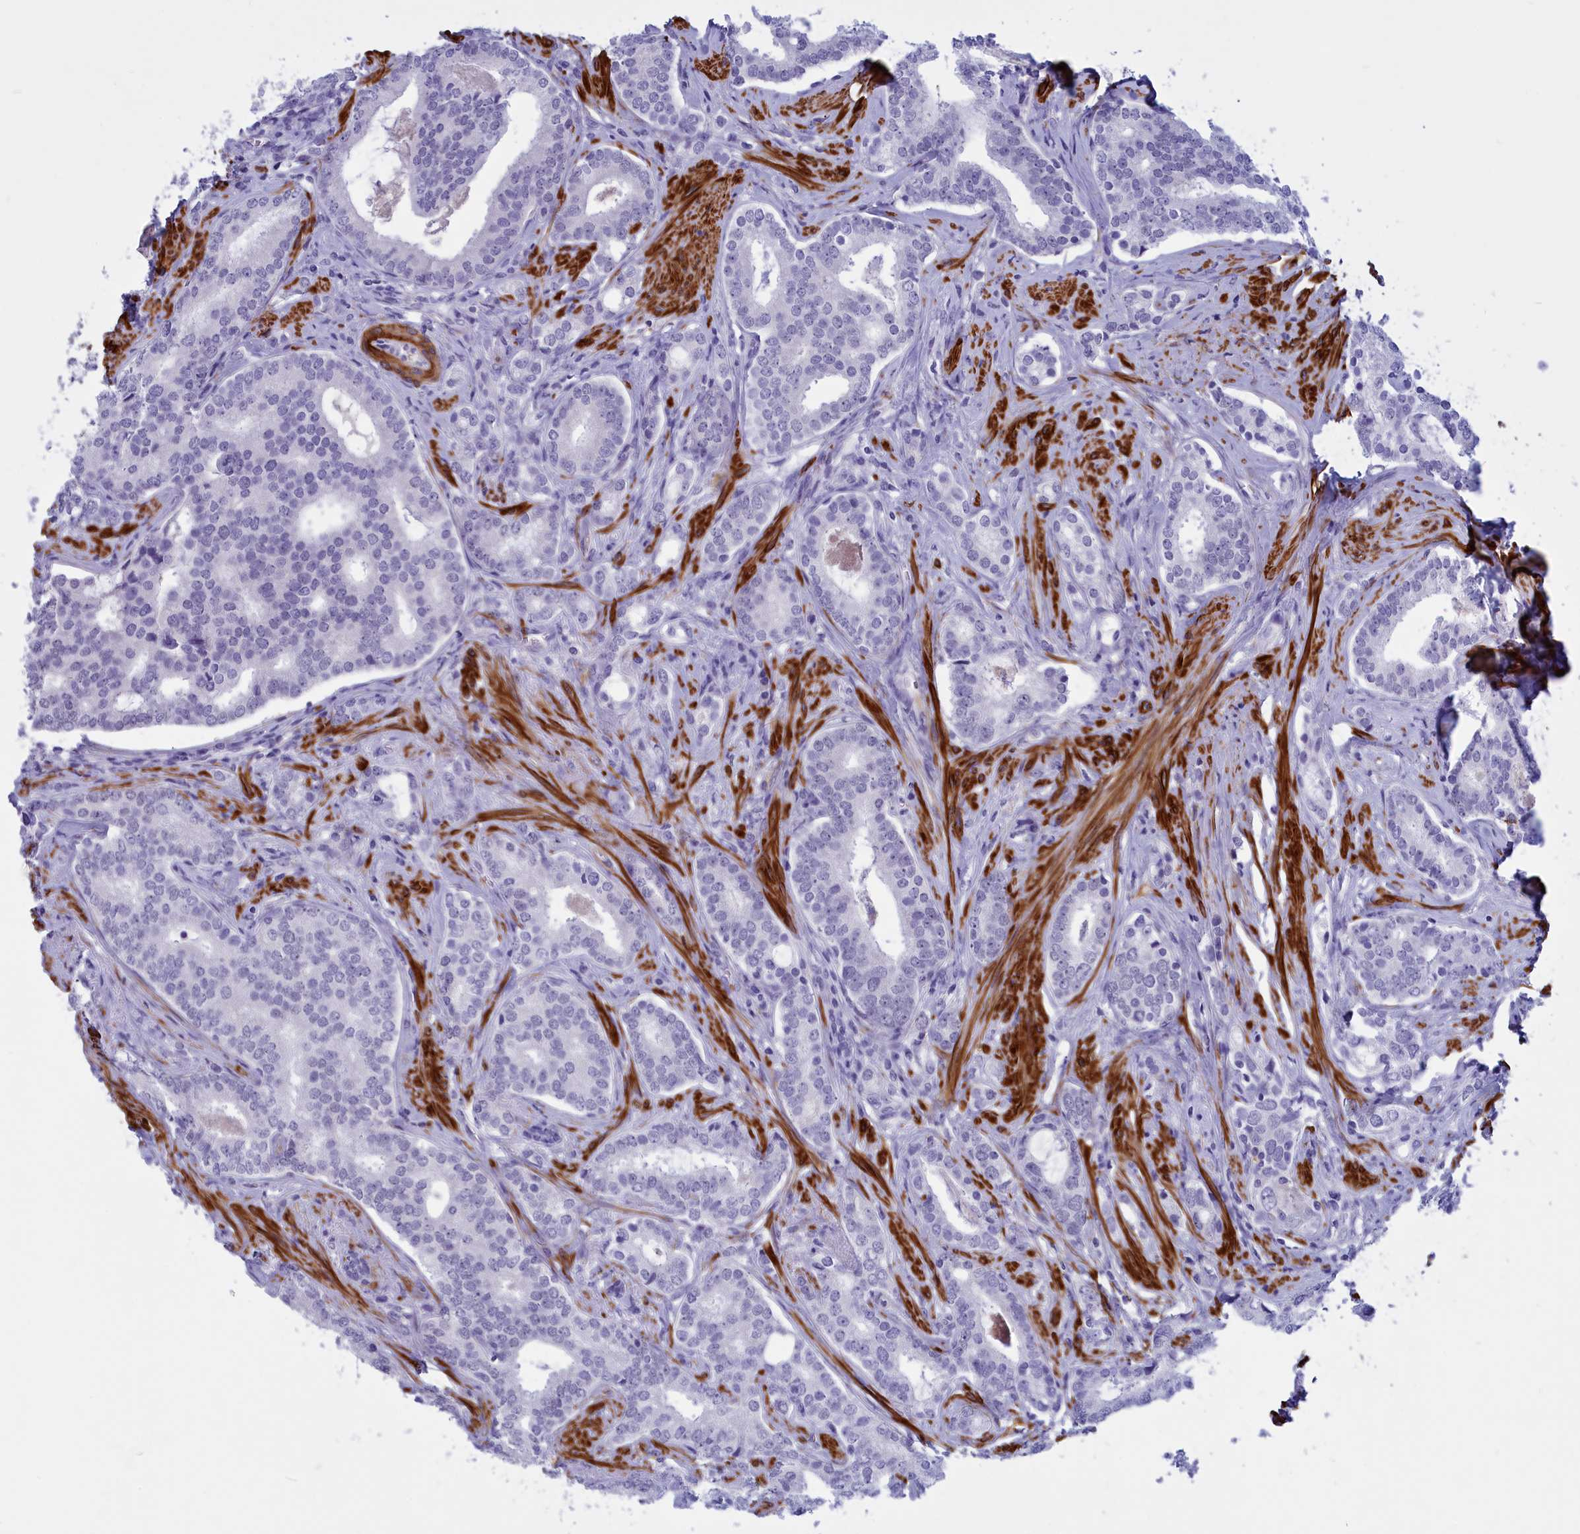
{"staining": {"intensity": "negative", "quantity": "none", "location": "none"}, "tissue": "prostate cancer", "cell_type": "Tumor cells", "image_type": "cancer", "snomed": [{"axis": "morphology", "description": "Adenocarcinoma, High grade"}, {"axis": "topography", "description": "Prostate"}], "caption": "A high-resolution micrograph shows IHC staining of prostate cancer, which shows no significant staining in tumor cells.", "gene": "GAPDHS", "patient": {"sex": "male", "age": 63}}